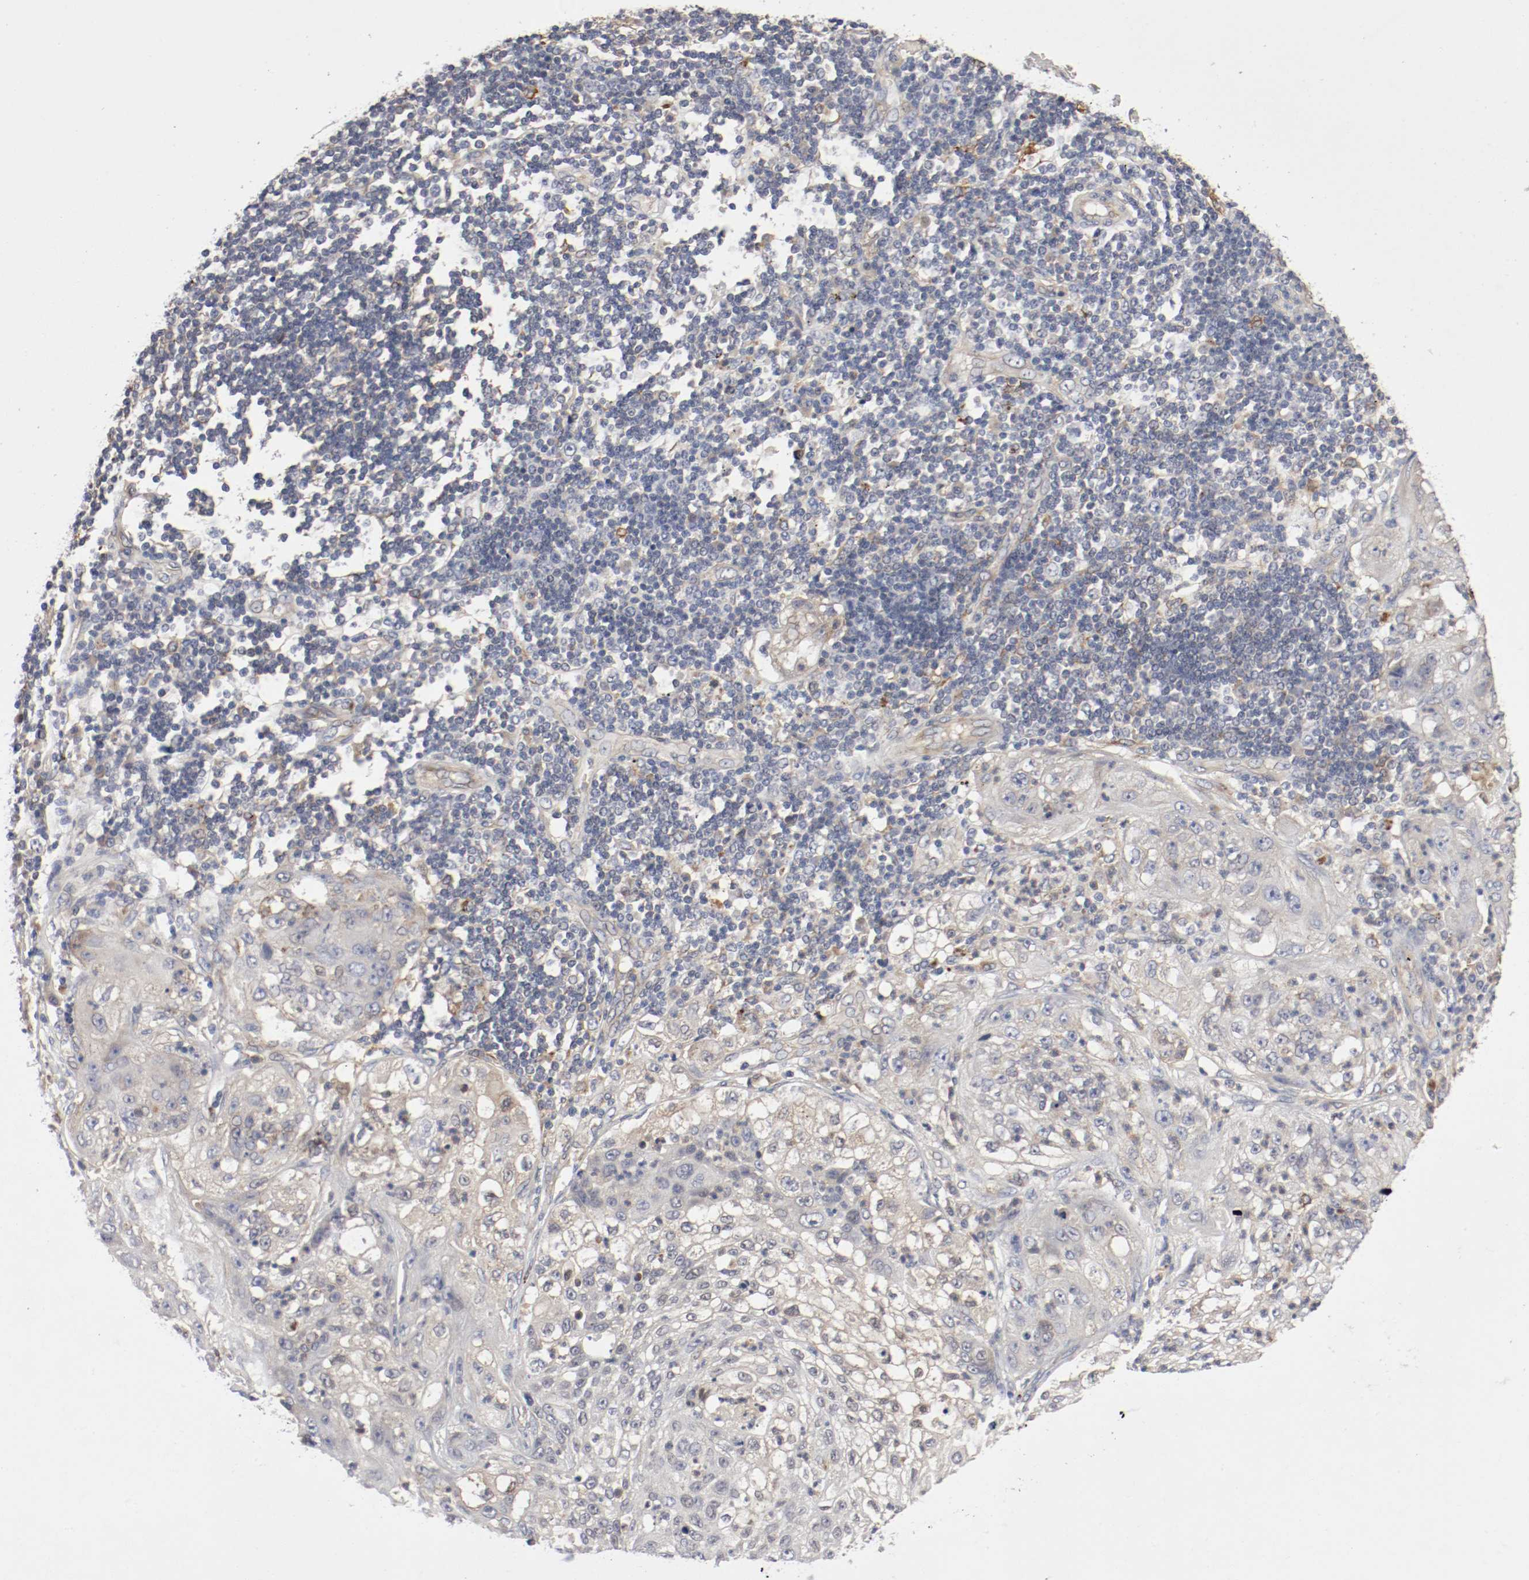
{"staining": {"intensity": "weak", "quantity": "<25%", "location": "cytoplasmic/membranous"}, "tissue": "lung cancer", "cell_type": "Tumor cells", "image_type": "cancer", "snomed": [{"axis": "morphology", "description": "Inflammation, NOS"}, {"axis": "morphology", "description": "Squamous cell carcinoma, NOS"}, {"axis": "topography", "description": "Lymph node"}, {"axis": "topography", "description": "Soft tissue"}, {"axis": "topography", "description": "Lung"}], "caption": "High magnification brightfield microscopy of lung cancer stained with DAB (brown) and counterstained with hematoxylin (blue): tumor cells show no significant positivity.", "gene": "REN", "patient": {"sex": "male", "age": 66}}